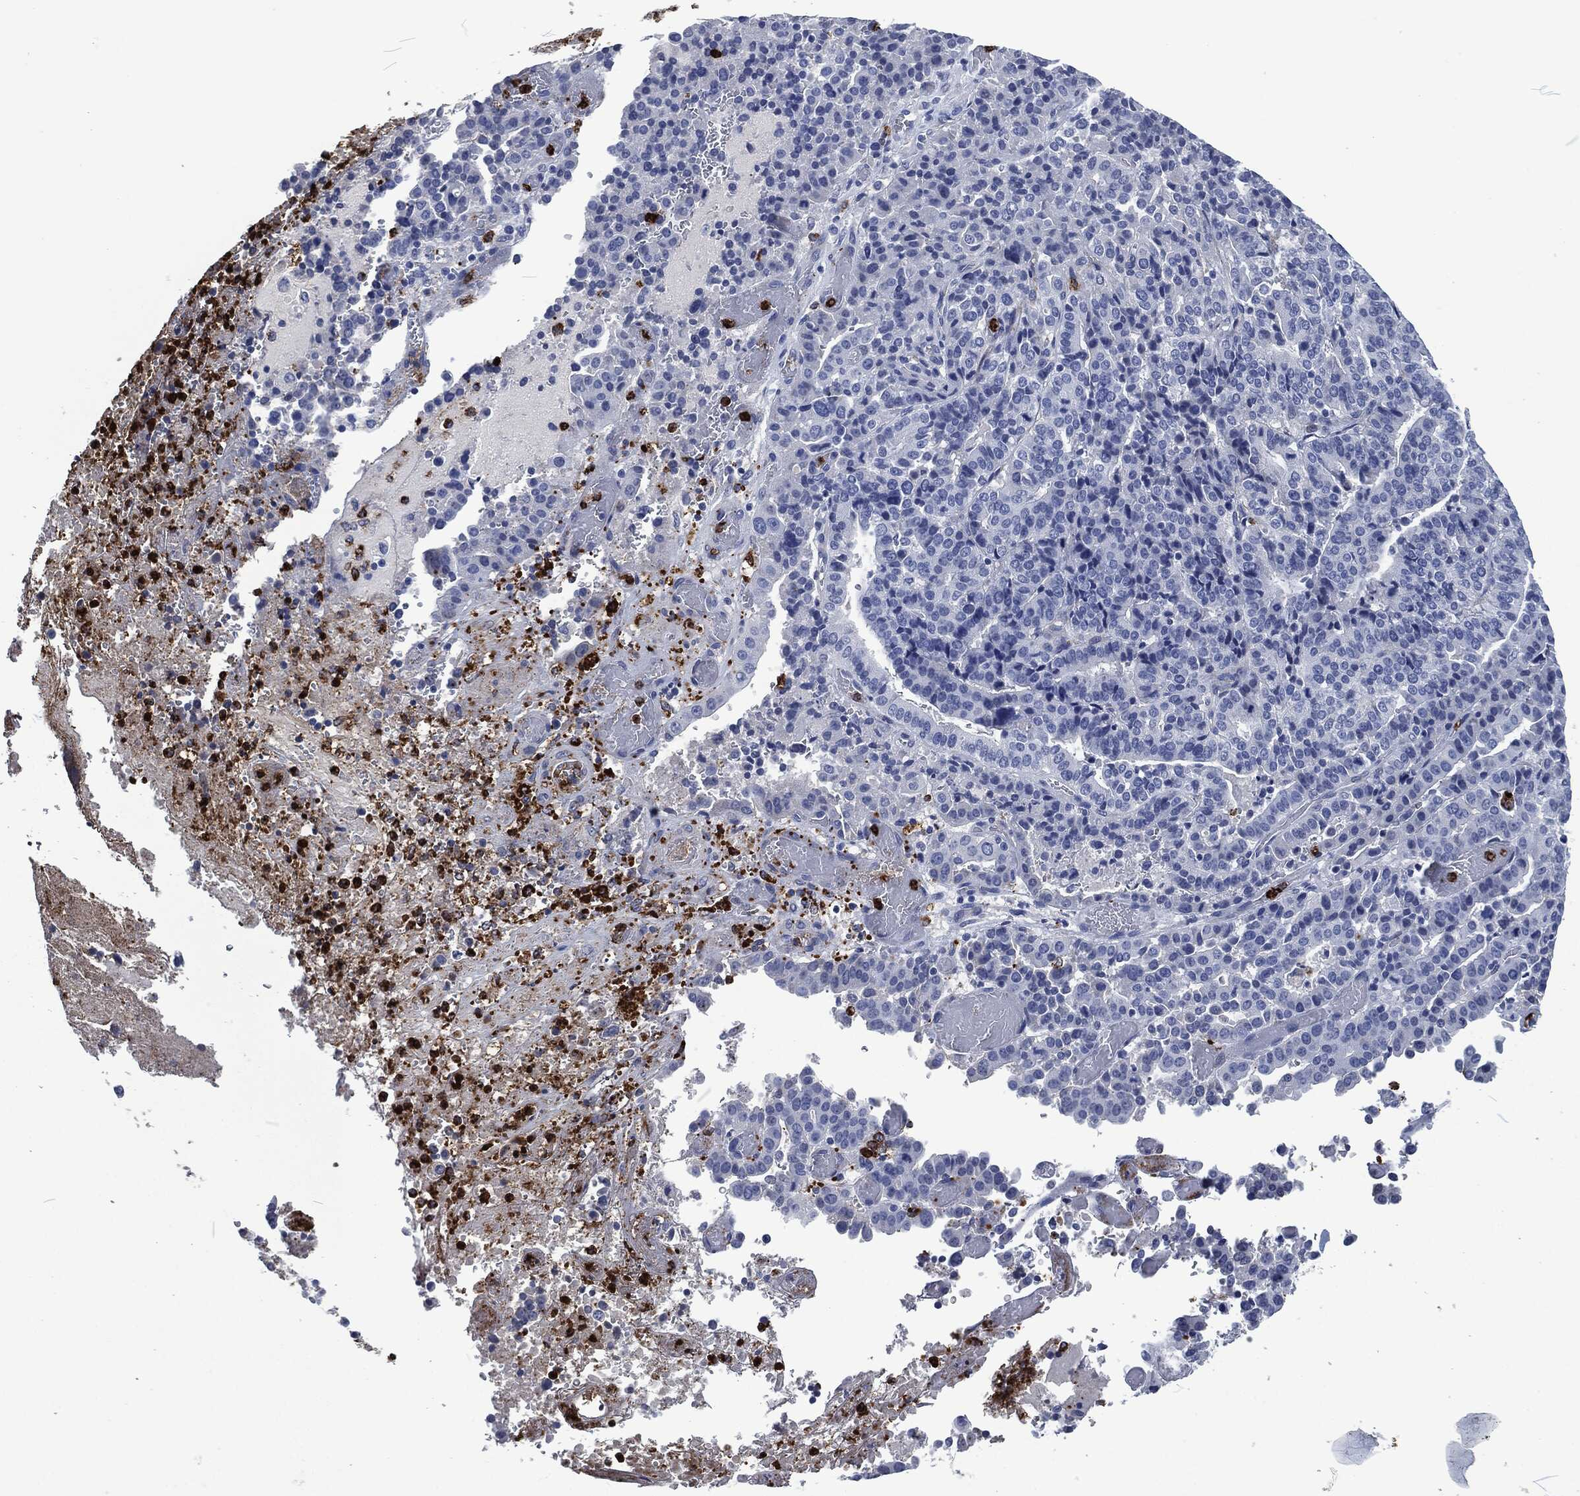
{"staining": {"intensity": "negative", "quantity": "none", "location": "none"}, "tissue": "stomach cancer", "cell_type": "Tumor cells", "image_type": "cancer", "snomed": [{"axis": "morphology", "description": "Adenocarcinoma, NOS"}, {"axis": "topography", "description": "Stomach"}], "caption": "The histopathology image shows no significant expression in tumor cells of stomach adenocarcinoma.", "gene": "MPO", "patient": {"sex": "male", "age": 48}}